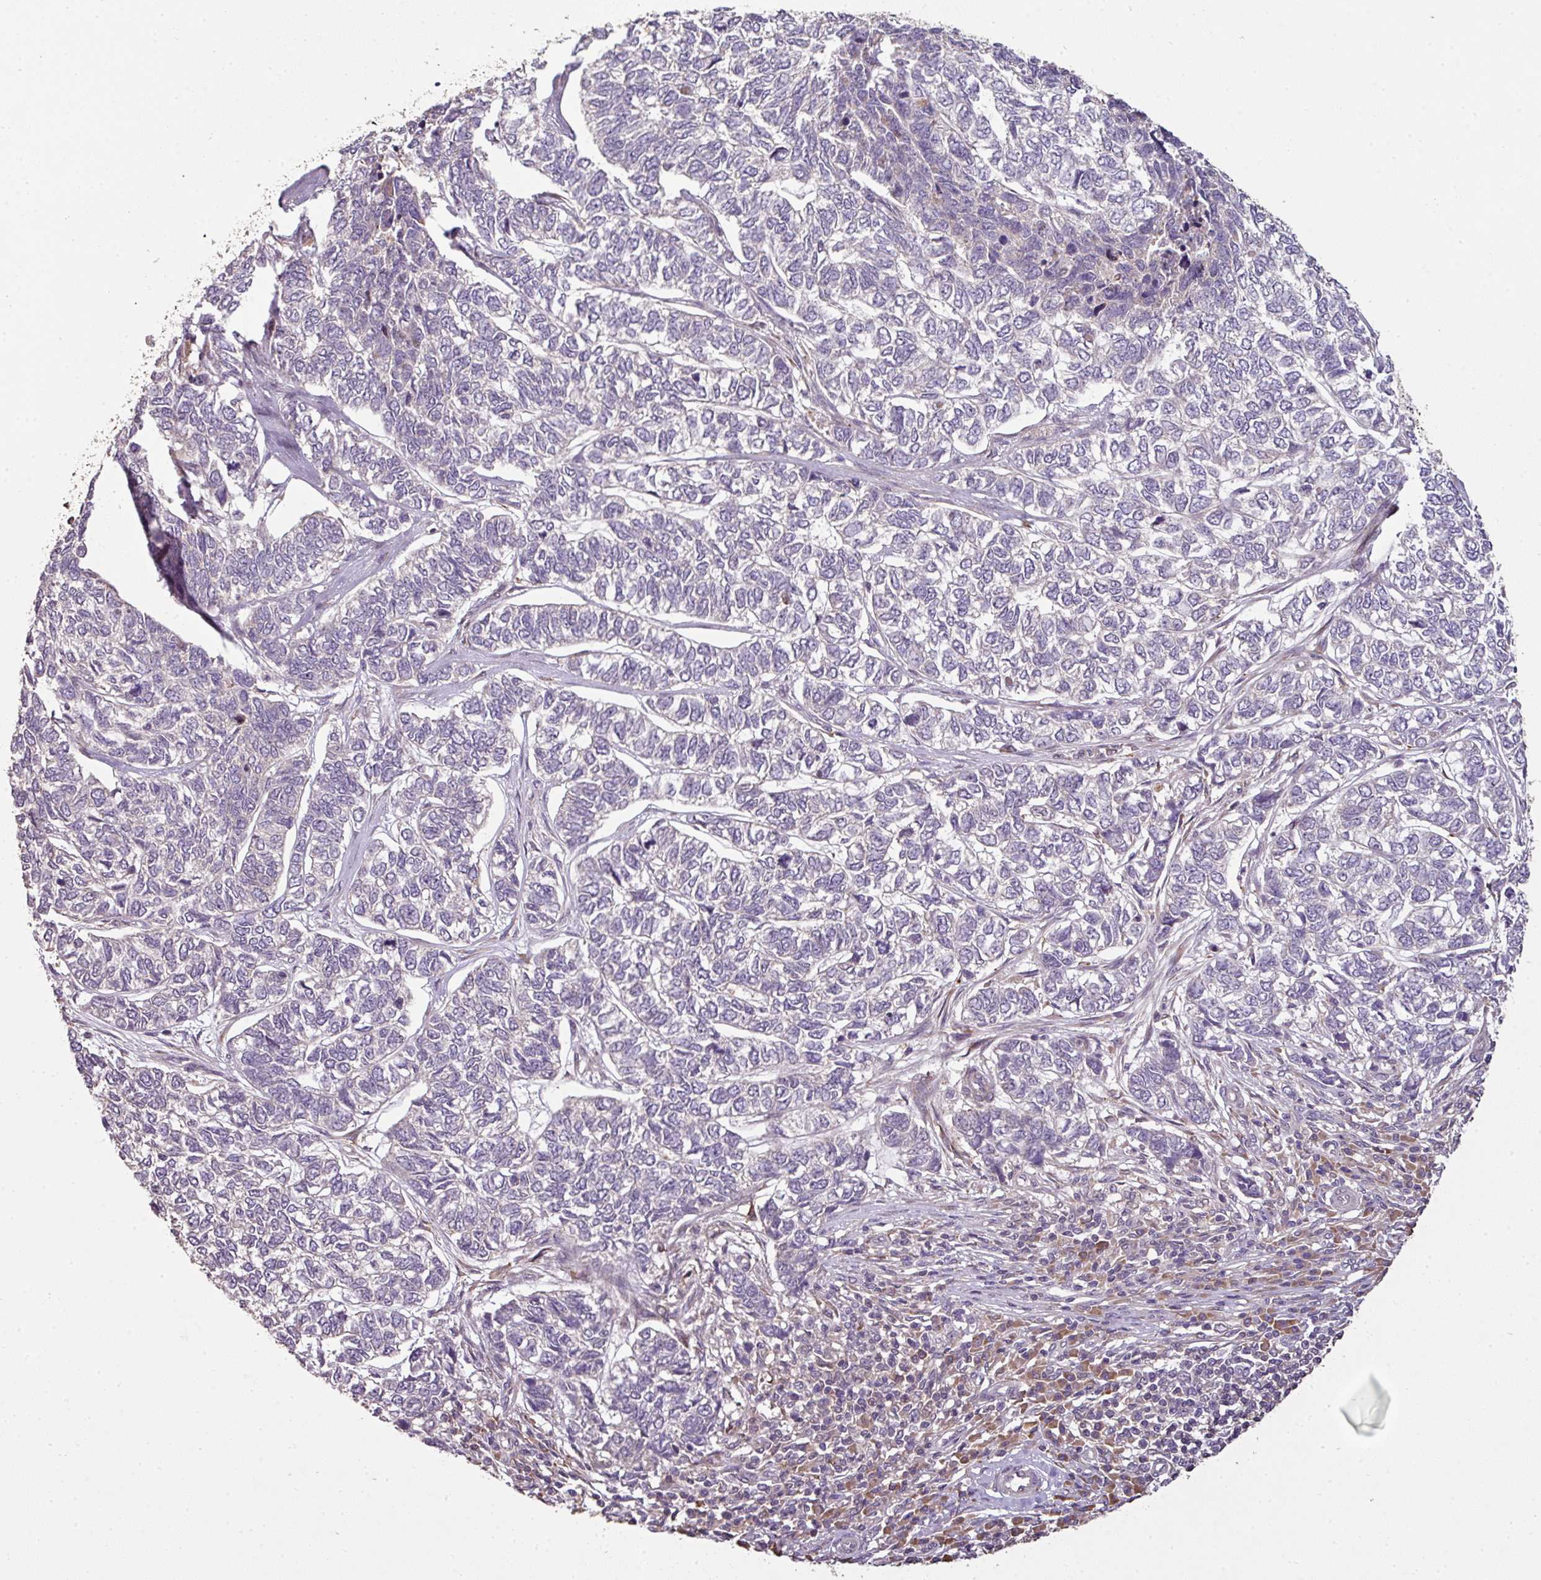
{"staining": {"intensity": "negative", "quantity": "none", "location": "none"}, "tissue": "skin cancer", "cell_type": "Tumor cells", "image_type": "cancer", "snomed": [{"axis": "morphology", "description": "Basal cell carcinoma"}, {"axis": "topography", "description": "Skin"}], "caption": "Immunohistochemical staining of human basal cell carcinoma (skin) demonstrates no significant expression in tumor cells.", "gene": "SPCS3", "patient": {"sex": "female", "age": 65}}